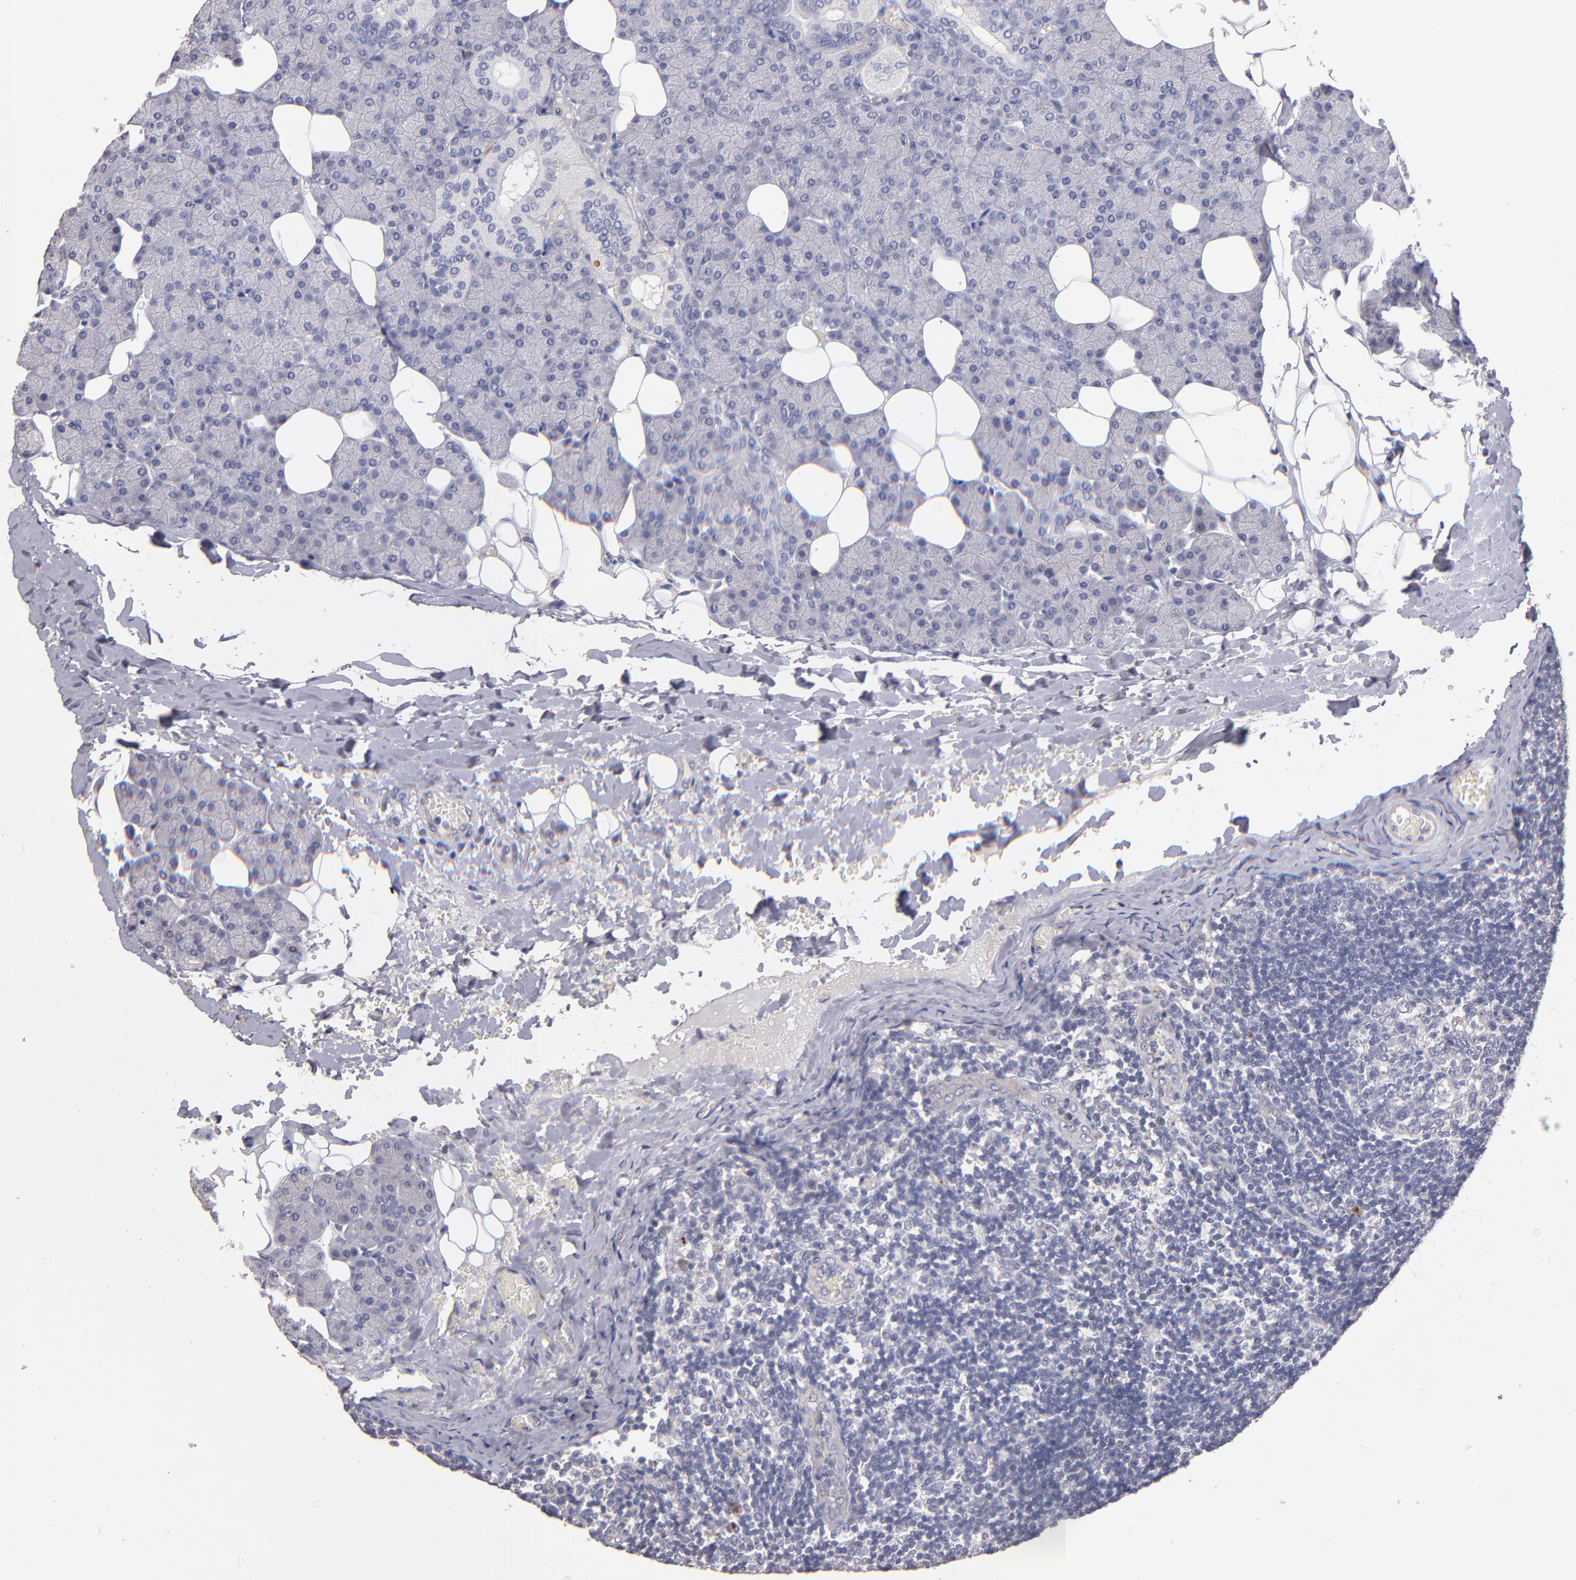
{"staining": {"intensity": "negative", "quantity": "none", "location": "none"}, "tissue": "lymph node", "cell_type": "Germinal center cells", "image_type": "normal", "snomed": [{"axis": "morphology", "description": "Normal tissue, NOS"}, {"axis": "topography", "description": "Lymph node"}, {"axis": "topography", "description": "Salivary gland"}], "caption": "Immunohistochemical staining of normal human lymph node exhibits no significant positivity in germinal center cells.", "gene": "MAGEE1", "patient": {"sex": "male", "age": 8}}